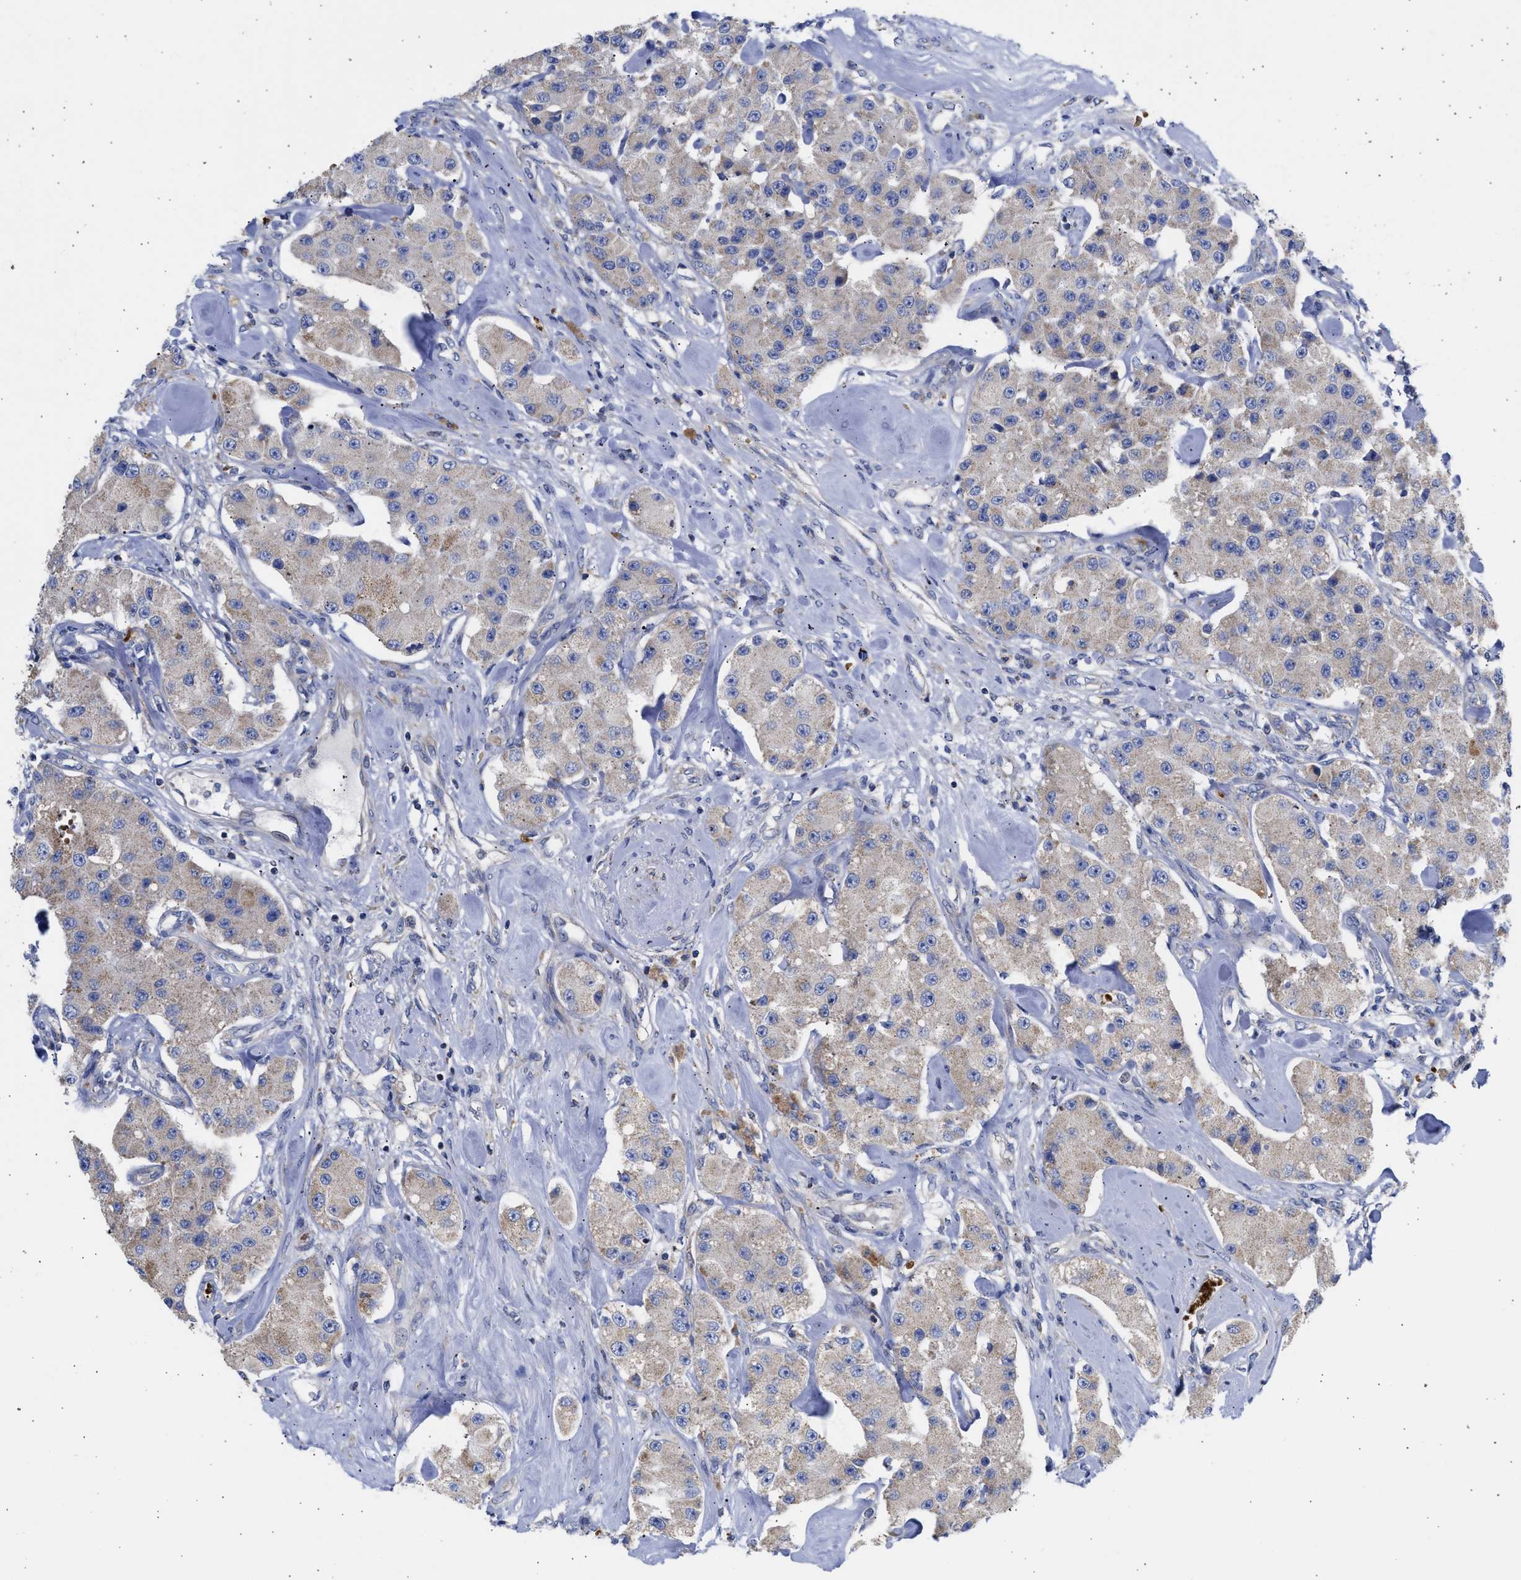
{"staining": {"intensity": "weak", "quantity": ">75%", "location": "cytoplasmic/membranous"}, "tissue": "carcinoid", "cell_type": "Tumor cells", "image_type": "cancer", "snomed": [{"axis": "morphology", "description": "Carcinoid, malignant, NOS"}, {"axis": "topography", "description": "Pancreas"}], "caption": "The micrograph shows immunohistochemical staining of malignant carcinoid. There is weak cytoplasmic/membranous staining is present in approximately >75% of tumor cells.", "gene": "BTG3", "patient": {"sex": "male", "age": 41}}